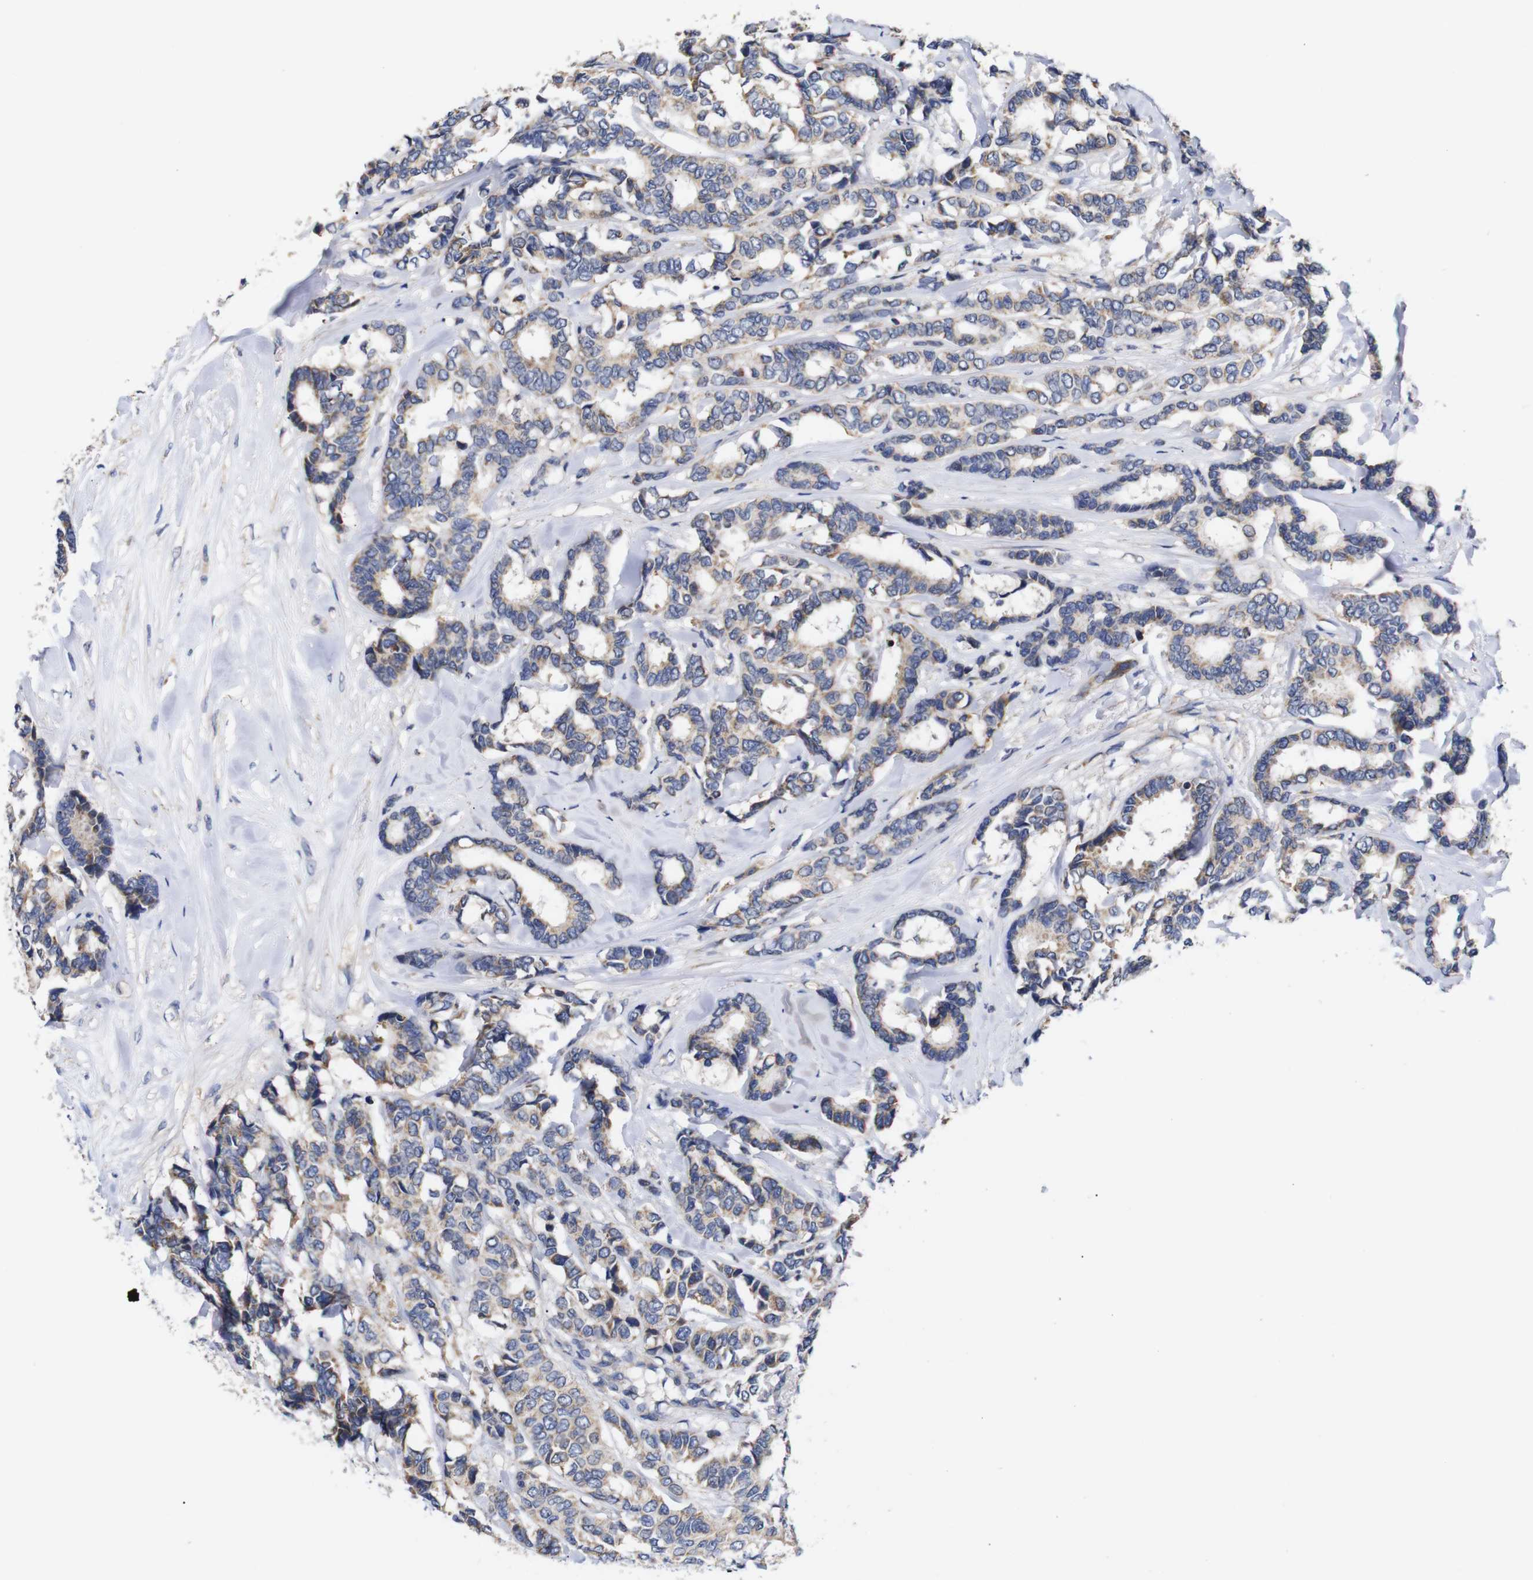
{"staining": {"intensity": "weak", "quantity": ">75%", "location": "cytoplasmic/membranous"}, "tissue": "breast cancer", "cell_type": "Tumor cells", "image_type": "cancer", "snomed": [{"axis": "morphology", "description": "Duct carcinoma"}, {"axis": "topography", "description": "Breast"}], "caption": "Protein staining of breast cancer (intraductal carcinoma) tissue exhibits weak cytoplasmic/membranous expression in about >75% of tumor cells. (Brightfield microscopy of DAB IHC at high magnification).", "gene": "OPN3", "patient": {"sex": "female", "age": 87}}